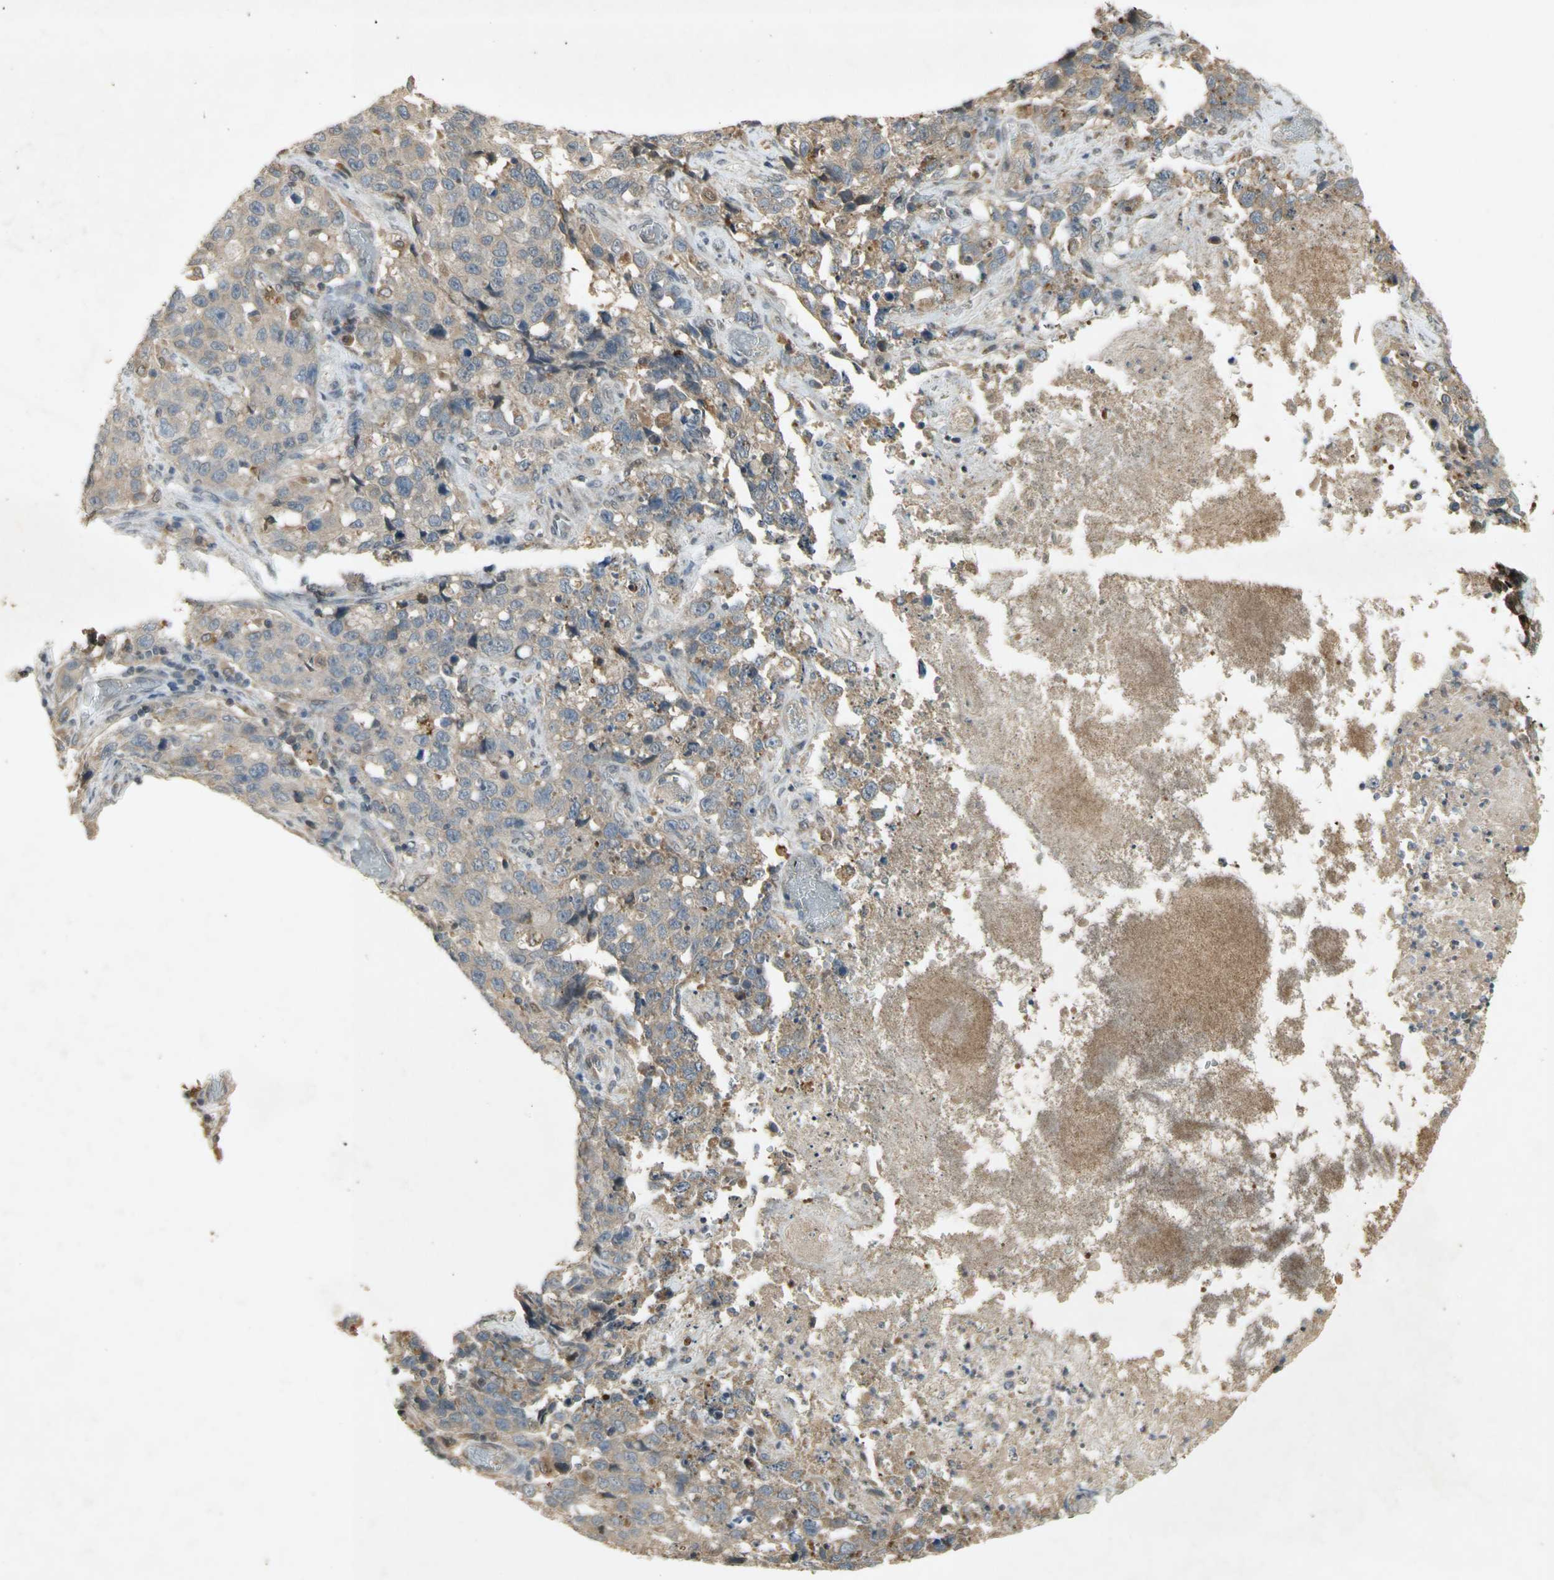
{"staining": {"intensity": "weak", "quantity": "<25%", "location": "cytoplasmic/membranous"}, "tissue": "stomach cancer", "cell_type": "Tumor cells", "image_type": "cancer", "snomed": [{"axis": "morphology", "description": "Normal tissue, NOS"}, {"axis": "morphology", "description": "Adenocarcinoma, NOS"}, {"axis": "topography", "description": "Stomach"}], "caption": "Immunohistochemistry (IHC) histopathology image of neoplastic tissue: stomach cancer stained with DAB (3,3'-diaminobenzidine) reveals no significant protein expression in tumor cells.", "gene": "NRG4", "patient": {"sex": "male", "age": 48}}